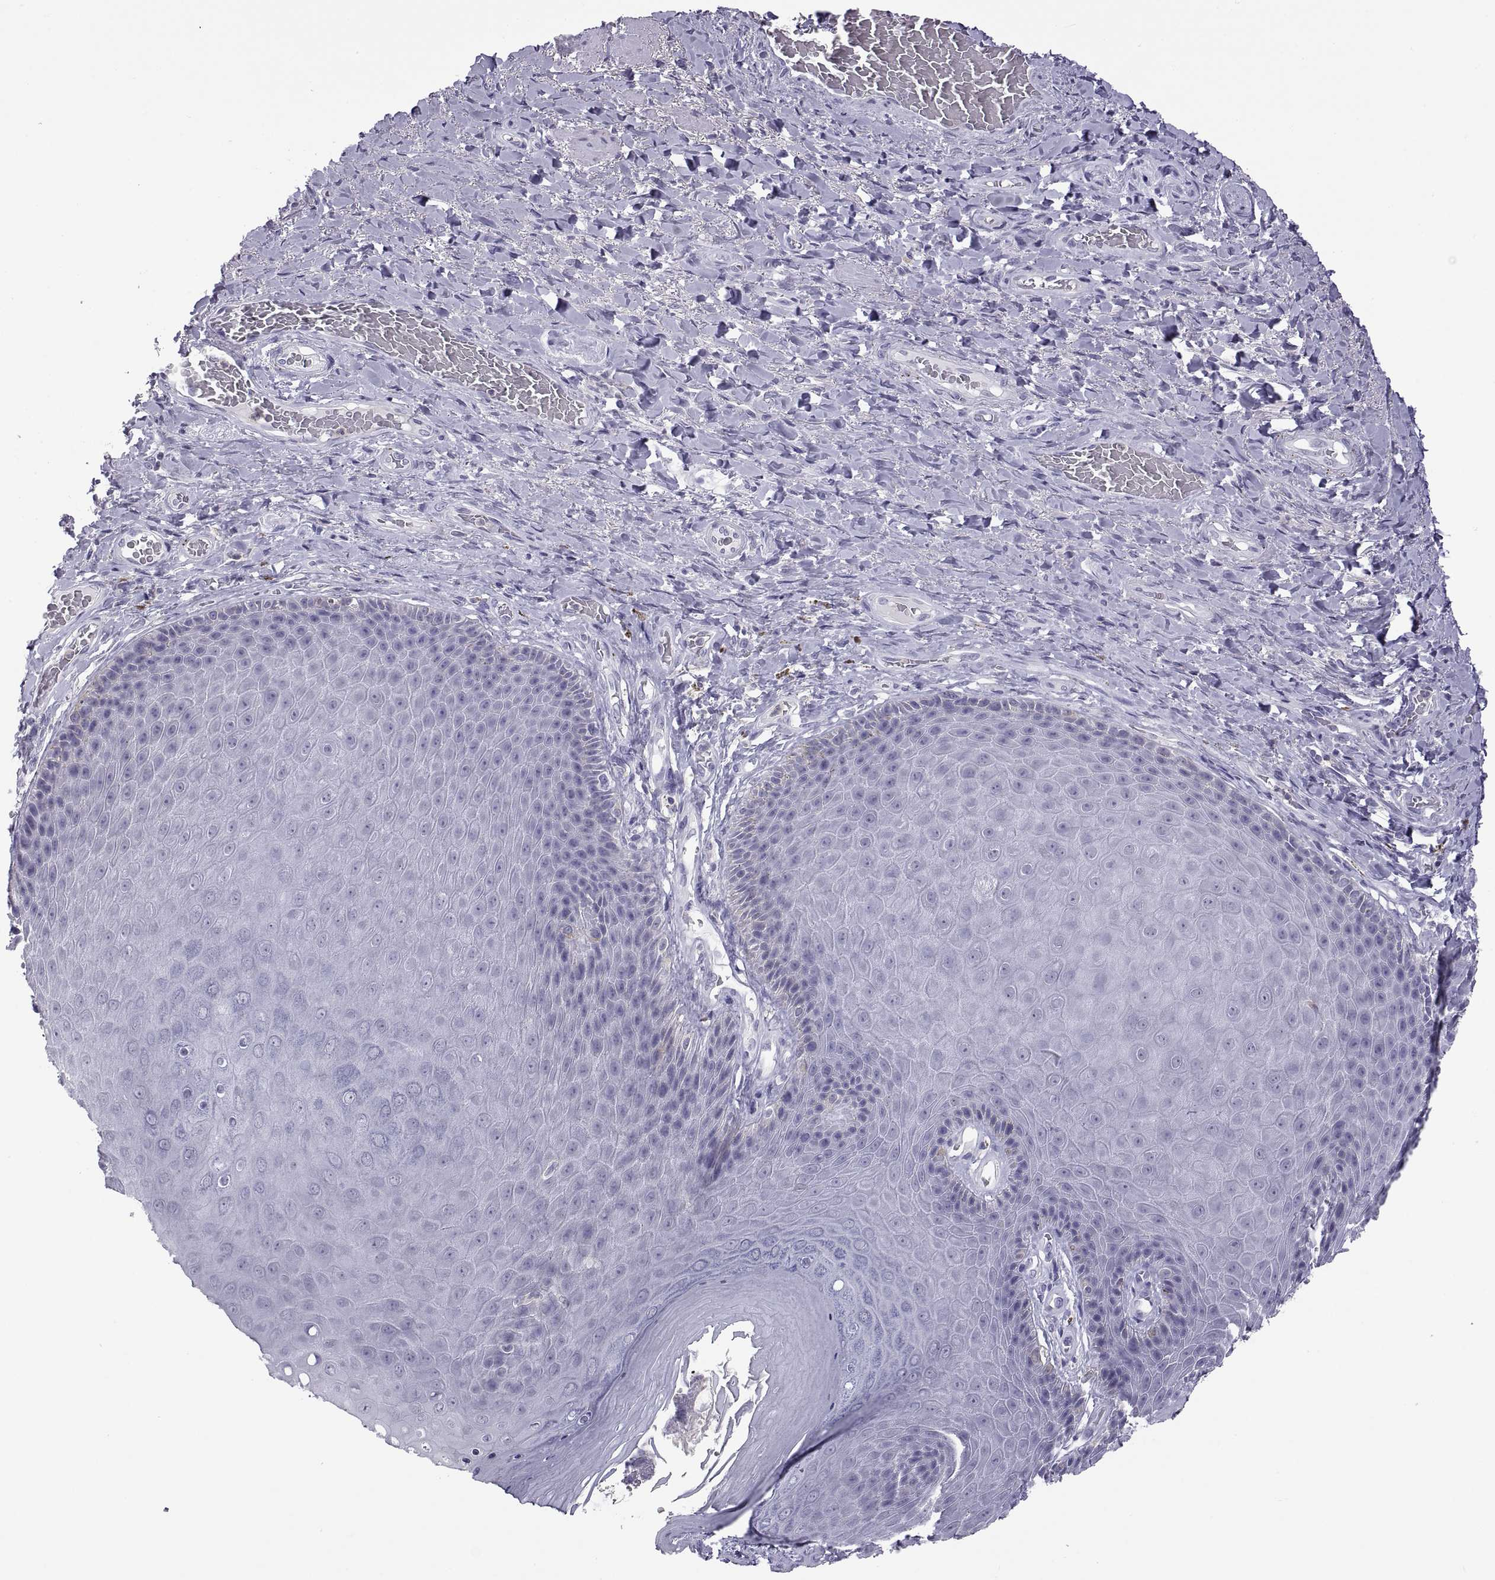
{"staining": {"intensity": "negative", "quantity": "none", "location": "none"}, "tissue": "skin", "cell_type": "Epidermal cells", "image_type": "normal", "snomed": [{"axis": "morphology", "description": "Normal tissue, NOS"}, {"axis": "topography", "description": "Skeletal muscle"}, {"axis": "topography", "description": "Anal"}, {"axis": "topography", "description": "Peripheral nerve tissue"}], "caption": "Epidermal cells show no significant protein expression in unremarkable skin.", "gene": "RGS19", "patient": {"sex": "male", "age": 53}}